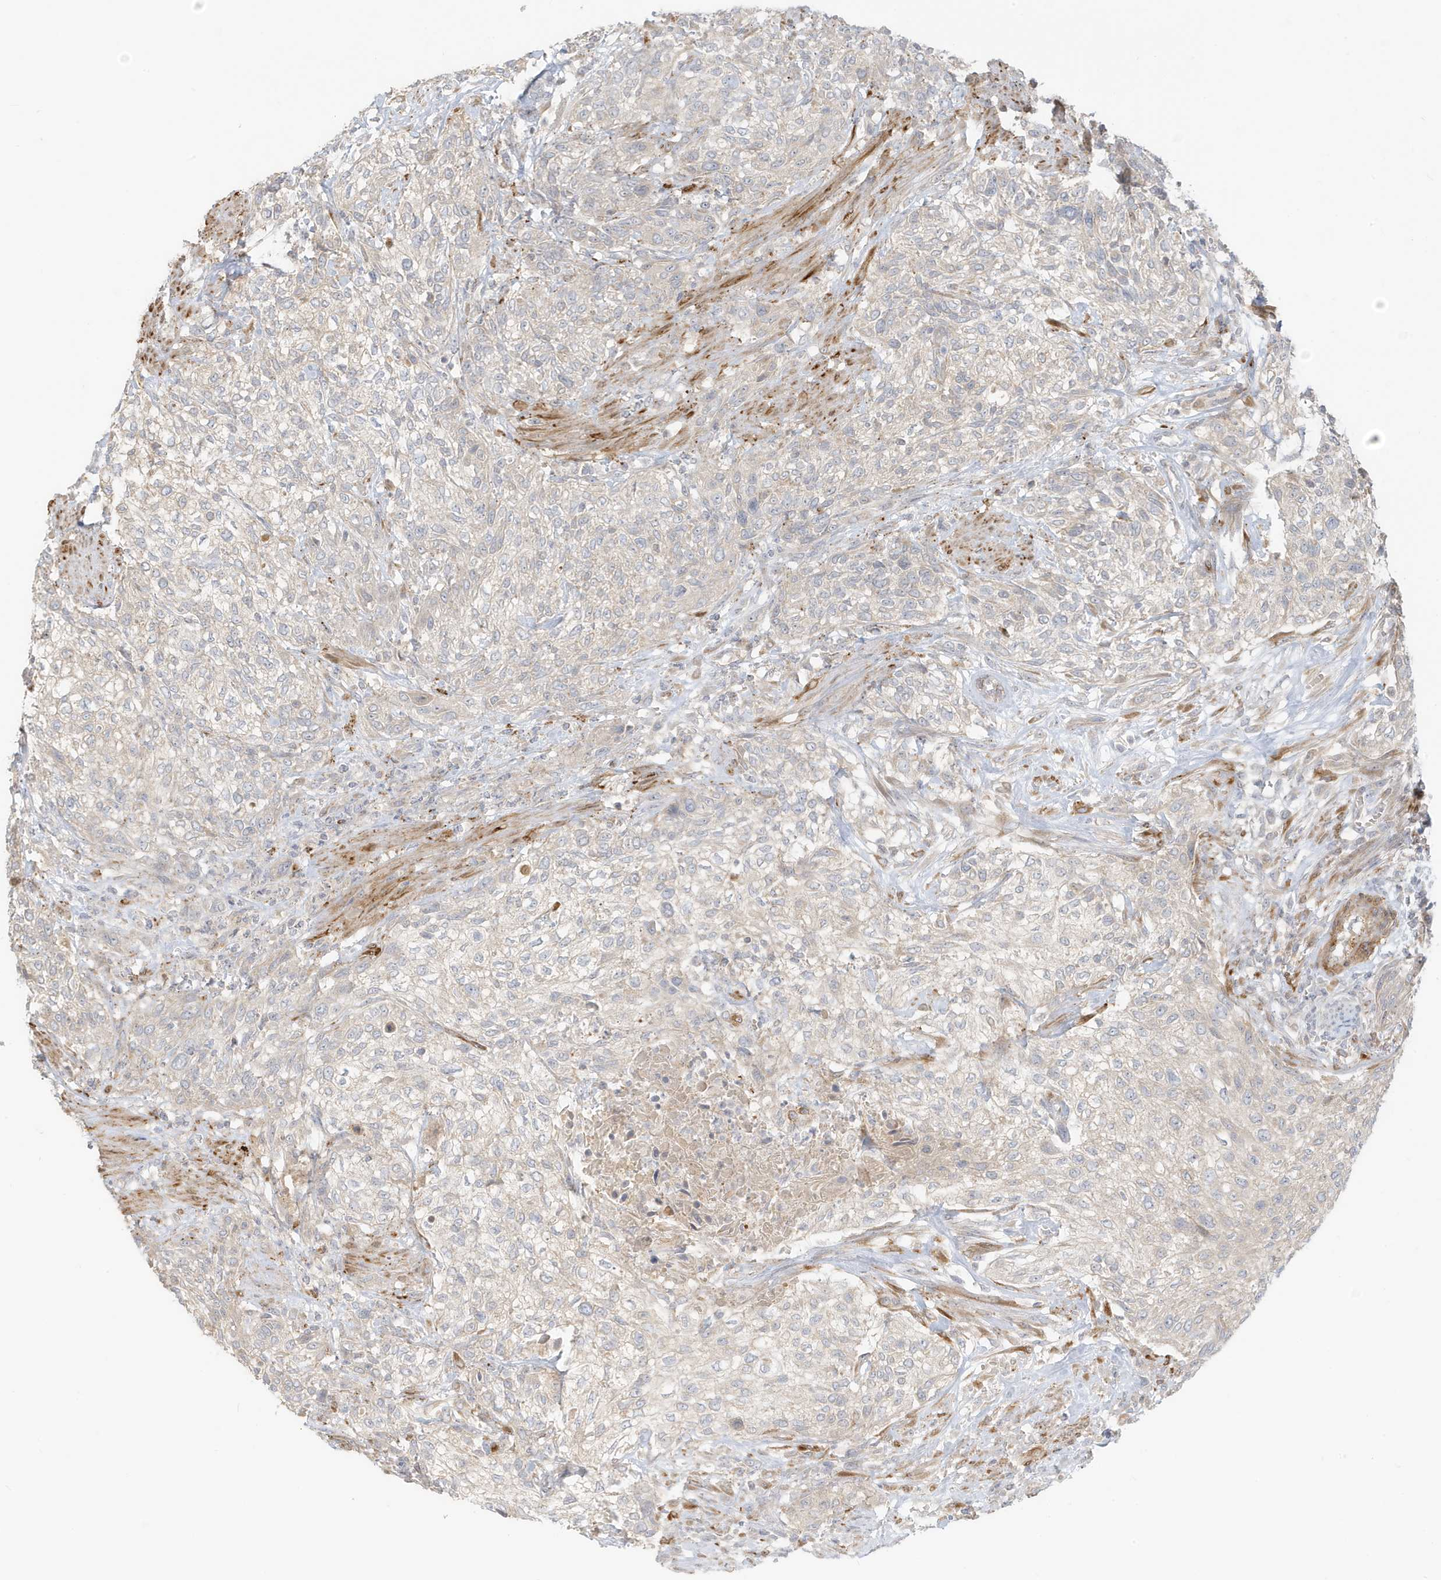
{"staining": {"intensity": "negative", "quantity": "none", "location": "none"}, "tissue": "urothelial cancer", "cell_type": "Tumor cells", "image_type": "cancer", "snomed": [{"axis": "morphology", "description": "Urothelial carcinoma, High grade"}, {"axis": "topography", "description": "Urinary bladder"}], "caption": "High magnification brightfield microscopy of urothelial cancer stained with DAB (brown) and counterstained with hematoxylin (blue): tumor cells show no significant staining.", "gene": "MCOLN1", "patient": {"sex": "male", "age": 35}}